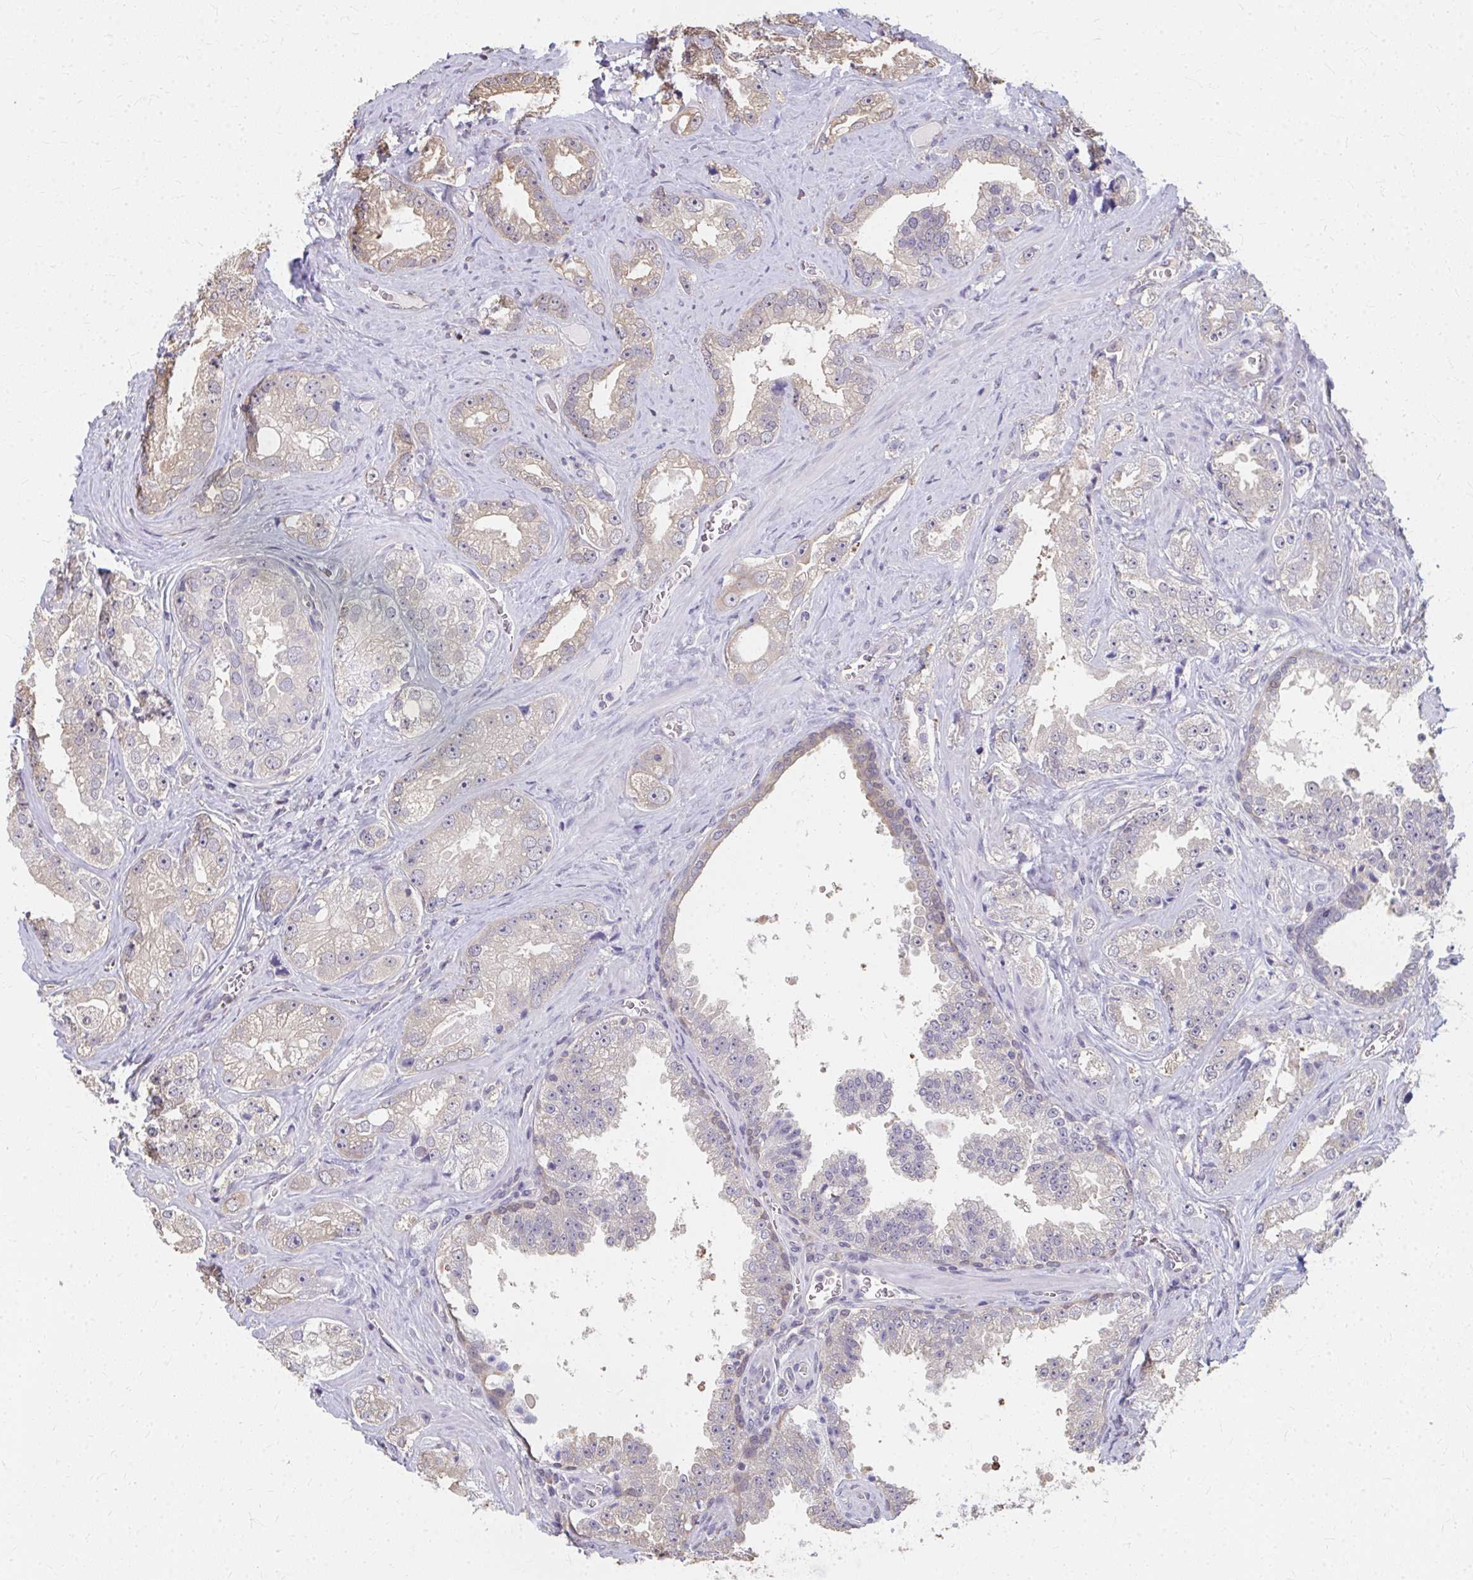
{"staining": {"intensity": "weak", "quantity": "25%-75%", "location": "cytoplasmic/membranous"}, "tissue": "prostate cancer", "cell_type": "Tumor cells", "image_type": "cancer", "snomed": [{"axis": "morphology", "description": "Adenocarcinoma, High grade"}, {"axis": "topography", "description": "Prostate"}], "caption": "Brown immunohistochemical staining in prostate cancer (high-grade adenocarcinoma) reveals weak cytoplasmic/membranous expression in approximately 25%-75% of tumor cells.", "gene": "RABGAP1L", "patient": {"sex": "male", "age": 67}}